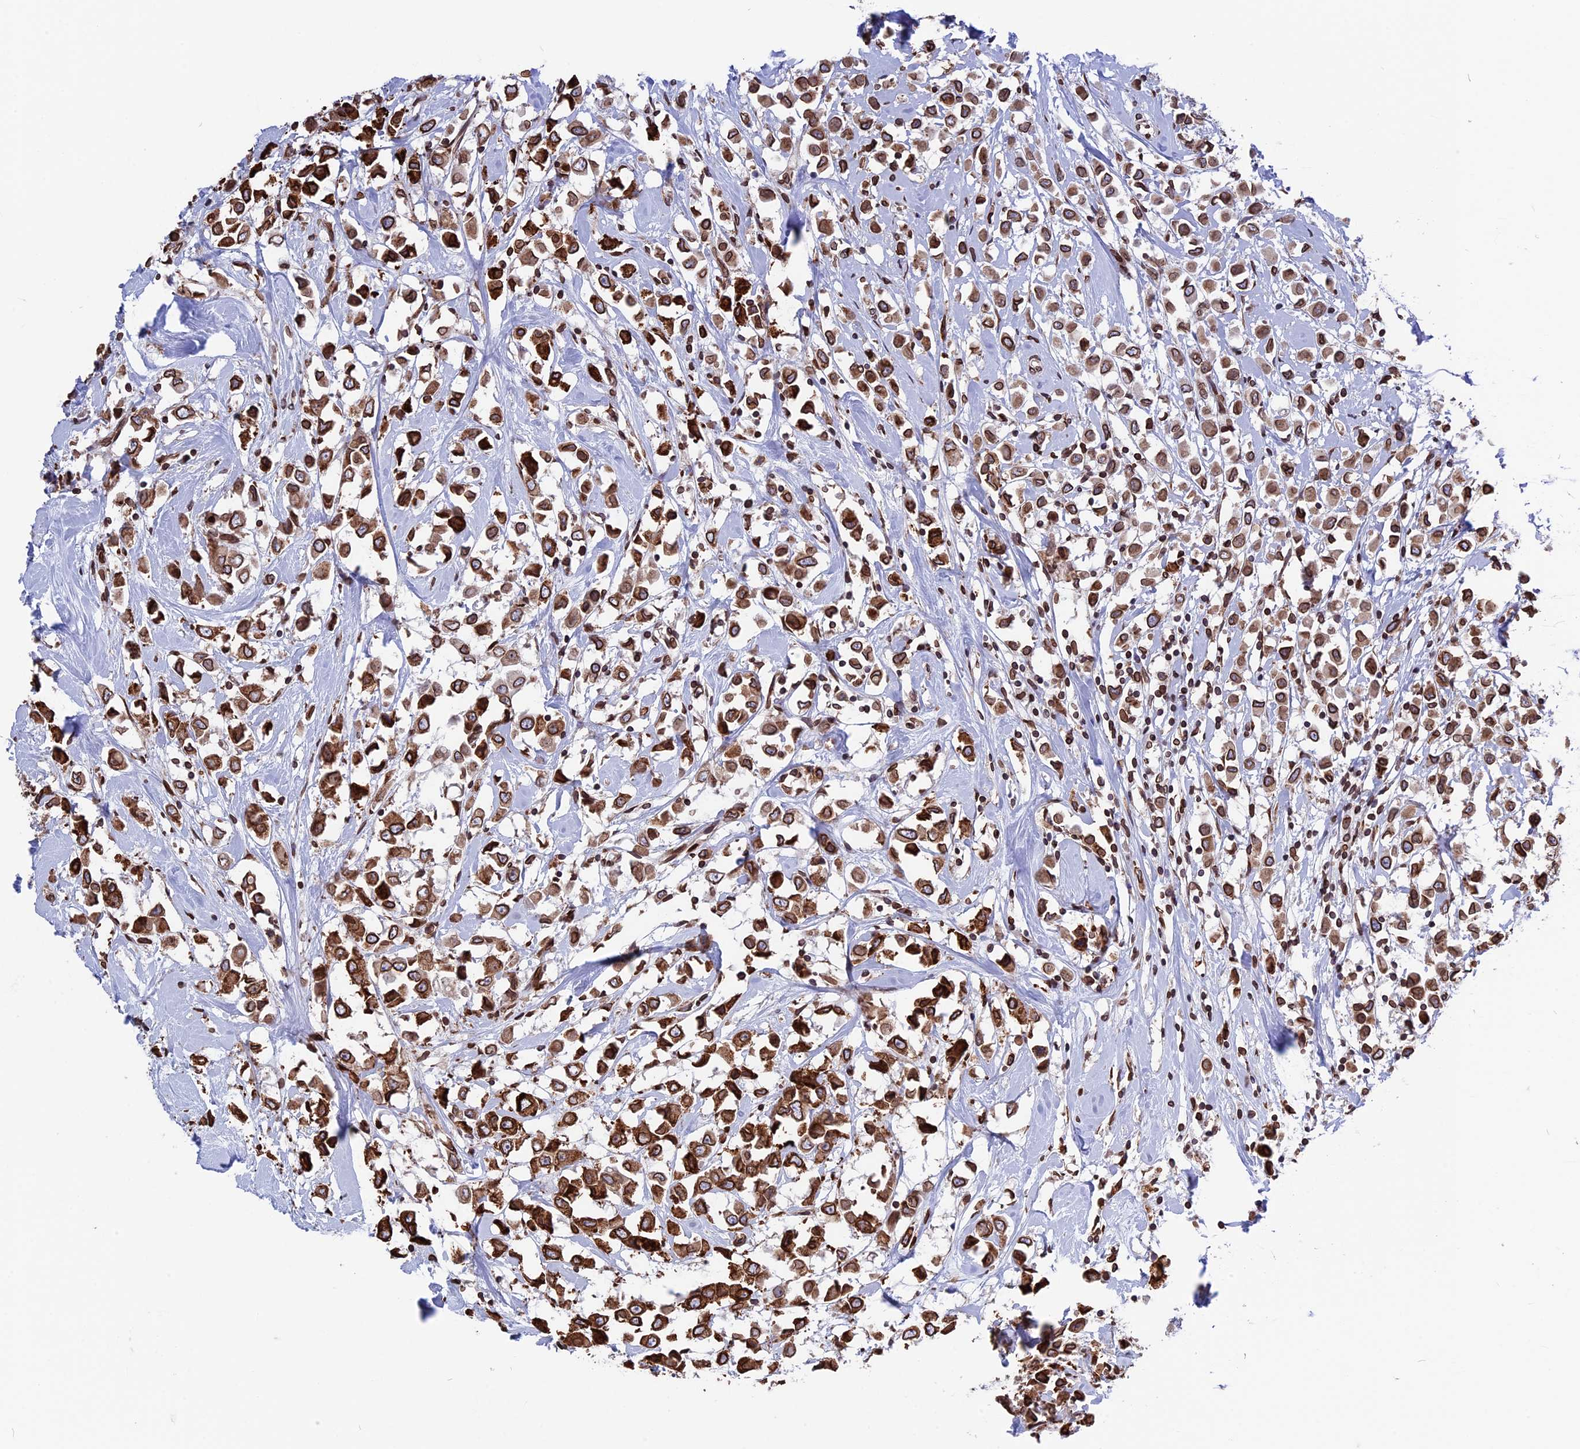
{"staining": {"intensity": "strong", "quantity": ">75%", "location": "cytoplasmic/membranous,nuclear"}, "tissue": "breast cancer", "cell_type": "Tumor cells", "image_type": "cancer", "snomed": [{"axis": "morphology", "description": "Duct carcinoma"}, {"axis": "topography", "description": "Breast"}], "caption": "Immunohistochemical staining of breast cancer displays strong cytoplasmic/membranous and nuclear protein staining in approximately >75% of tumor cells.", "gene": "PTCHD4", "patient": {"sex": "female", "age": 61}}